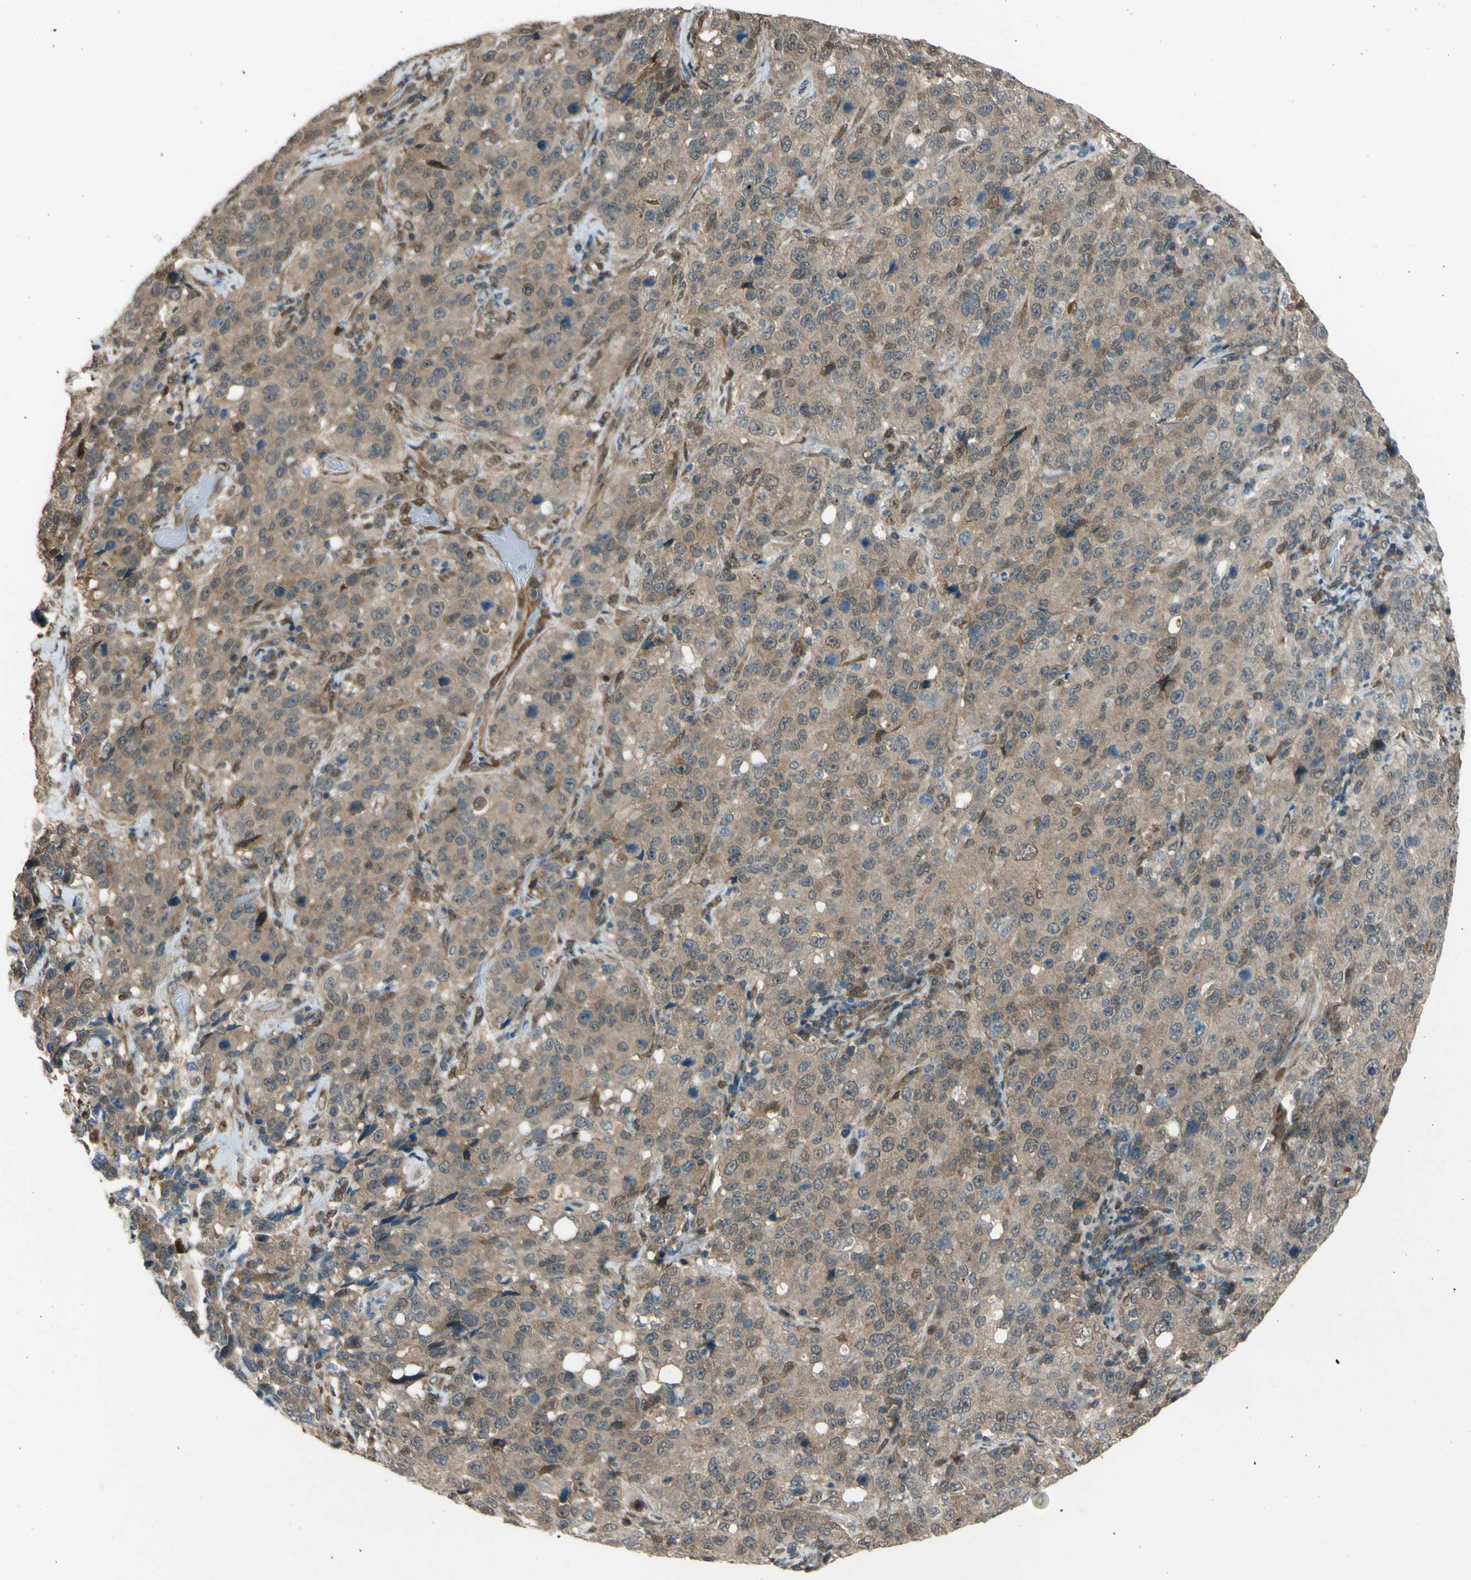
{"staining": {"intensity": "weak", "quantity": ">75%", "location": "cytoplasmic/membranous"}, "tissue": "stomach cancer", "cell_type": "Tumor cells", "image_type": "cancer", "snomed": [{"axis": "morphology", "description": "Normal tissue, NOS"}, {"axis": "morphology", "description": "Adenocarcinoma, NOS"}, {"axis": "topography", "description": "Stomach"}], "caption": "Tumor cells demonstrate low levels of weak cytoplasmic/membranous positivity in approximately >75% of cells in stomach adenocarcinoma.", "gene": "YWHAQ", "patient": {"sex": "male", "age": 48}}